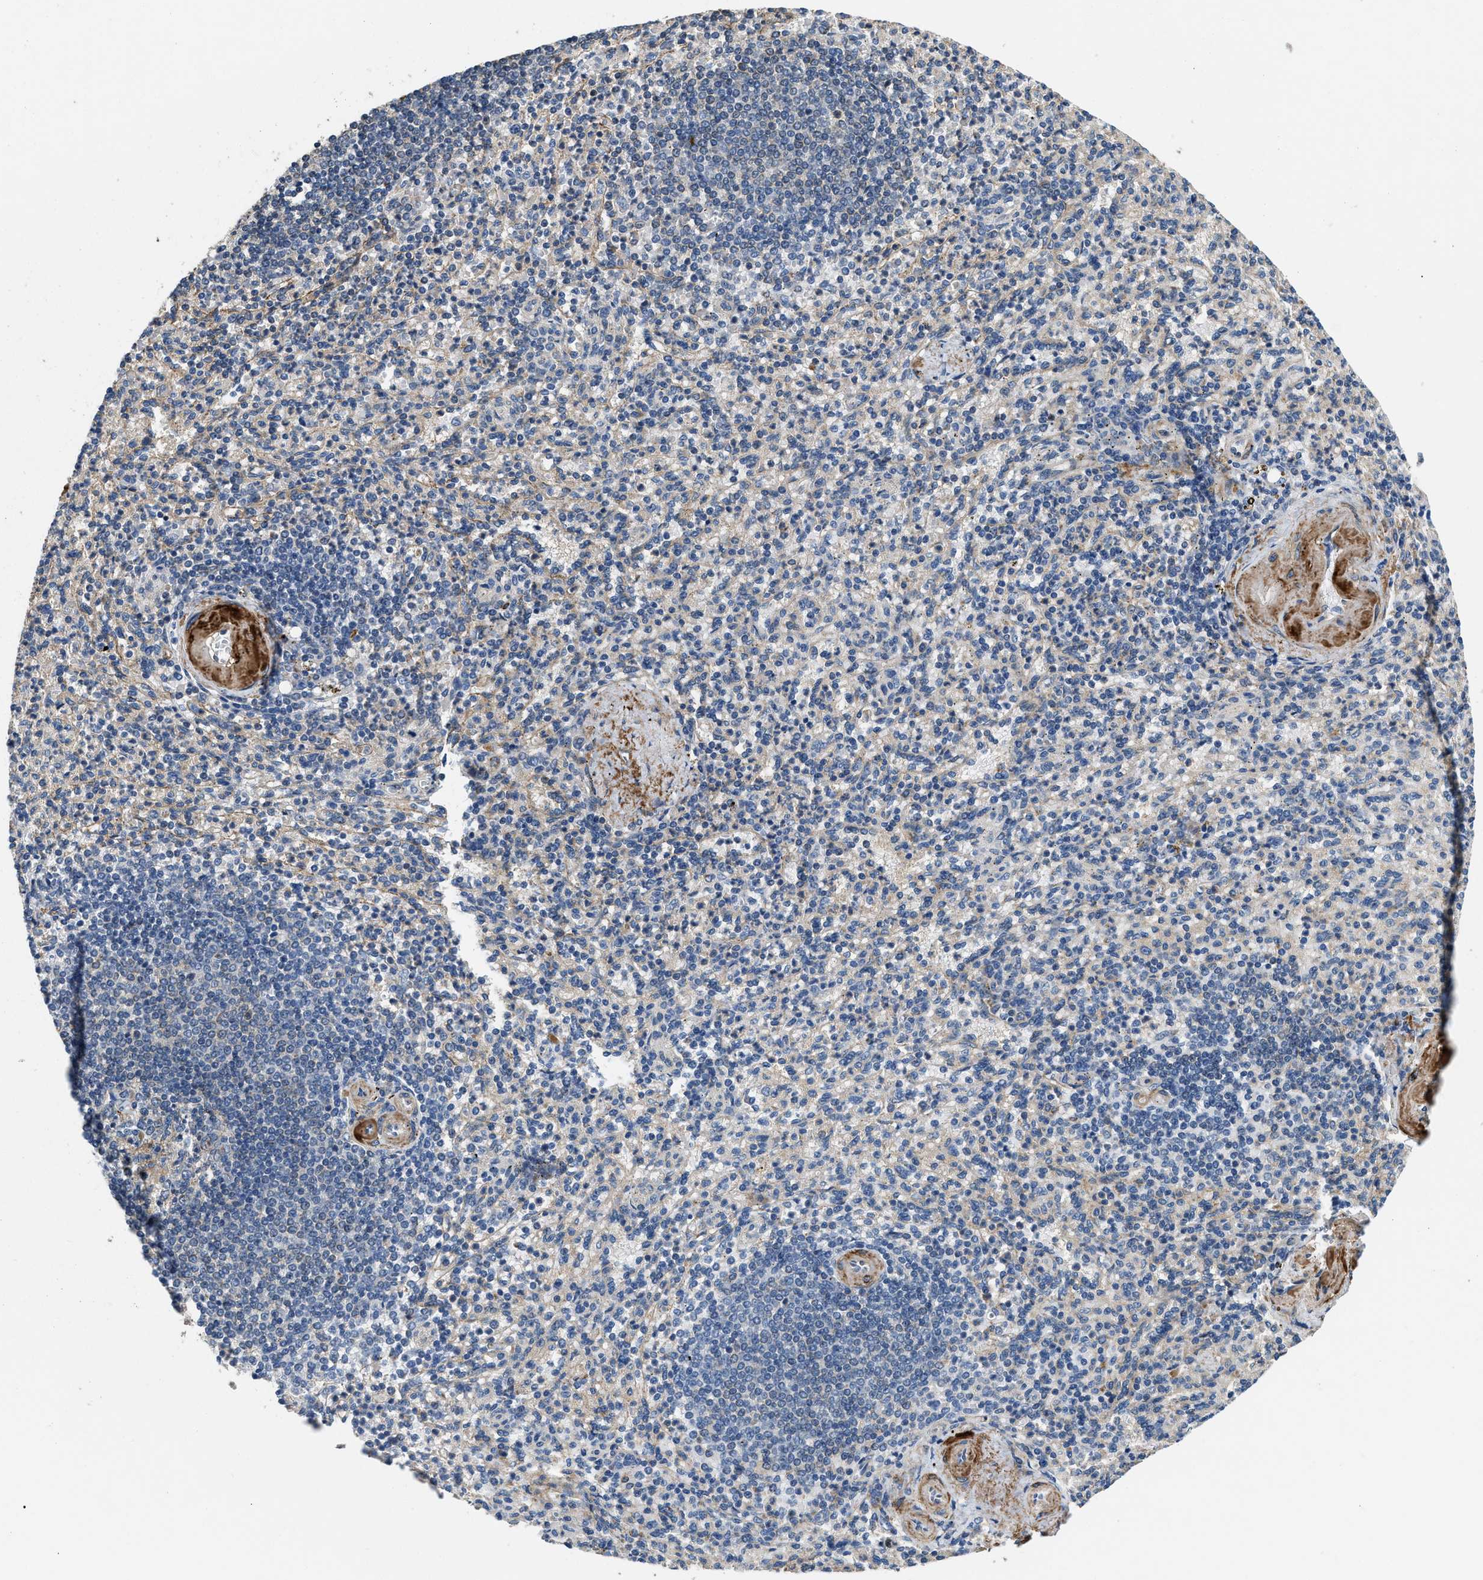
{"staining": {"intensity": "weak", "quantity": "<25%", "location": "cytoplasmic/membranous"}, "tissue": "spleen", "cell_type": "Cells in red pulp", "image_type": "normal", "snomed": [{"axis": "morphology", "description": "Normal tissue, NOS"}, {"axis": "topography", "description": "Spleen"}], "caption": "This is a micrograph of immunohistochemistry staining of normal spleen, which shows no positivity in cells in red pulp. The staining was performed using DAB to visualize the protein expression in brown, while the nuclei were stained in blue with hematoxylin (Magnification: 20x).", "gene": "ZNF599", "patient": {"sex": "female", "age": 74}}